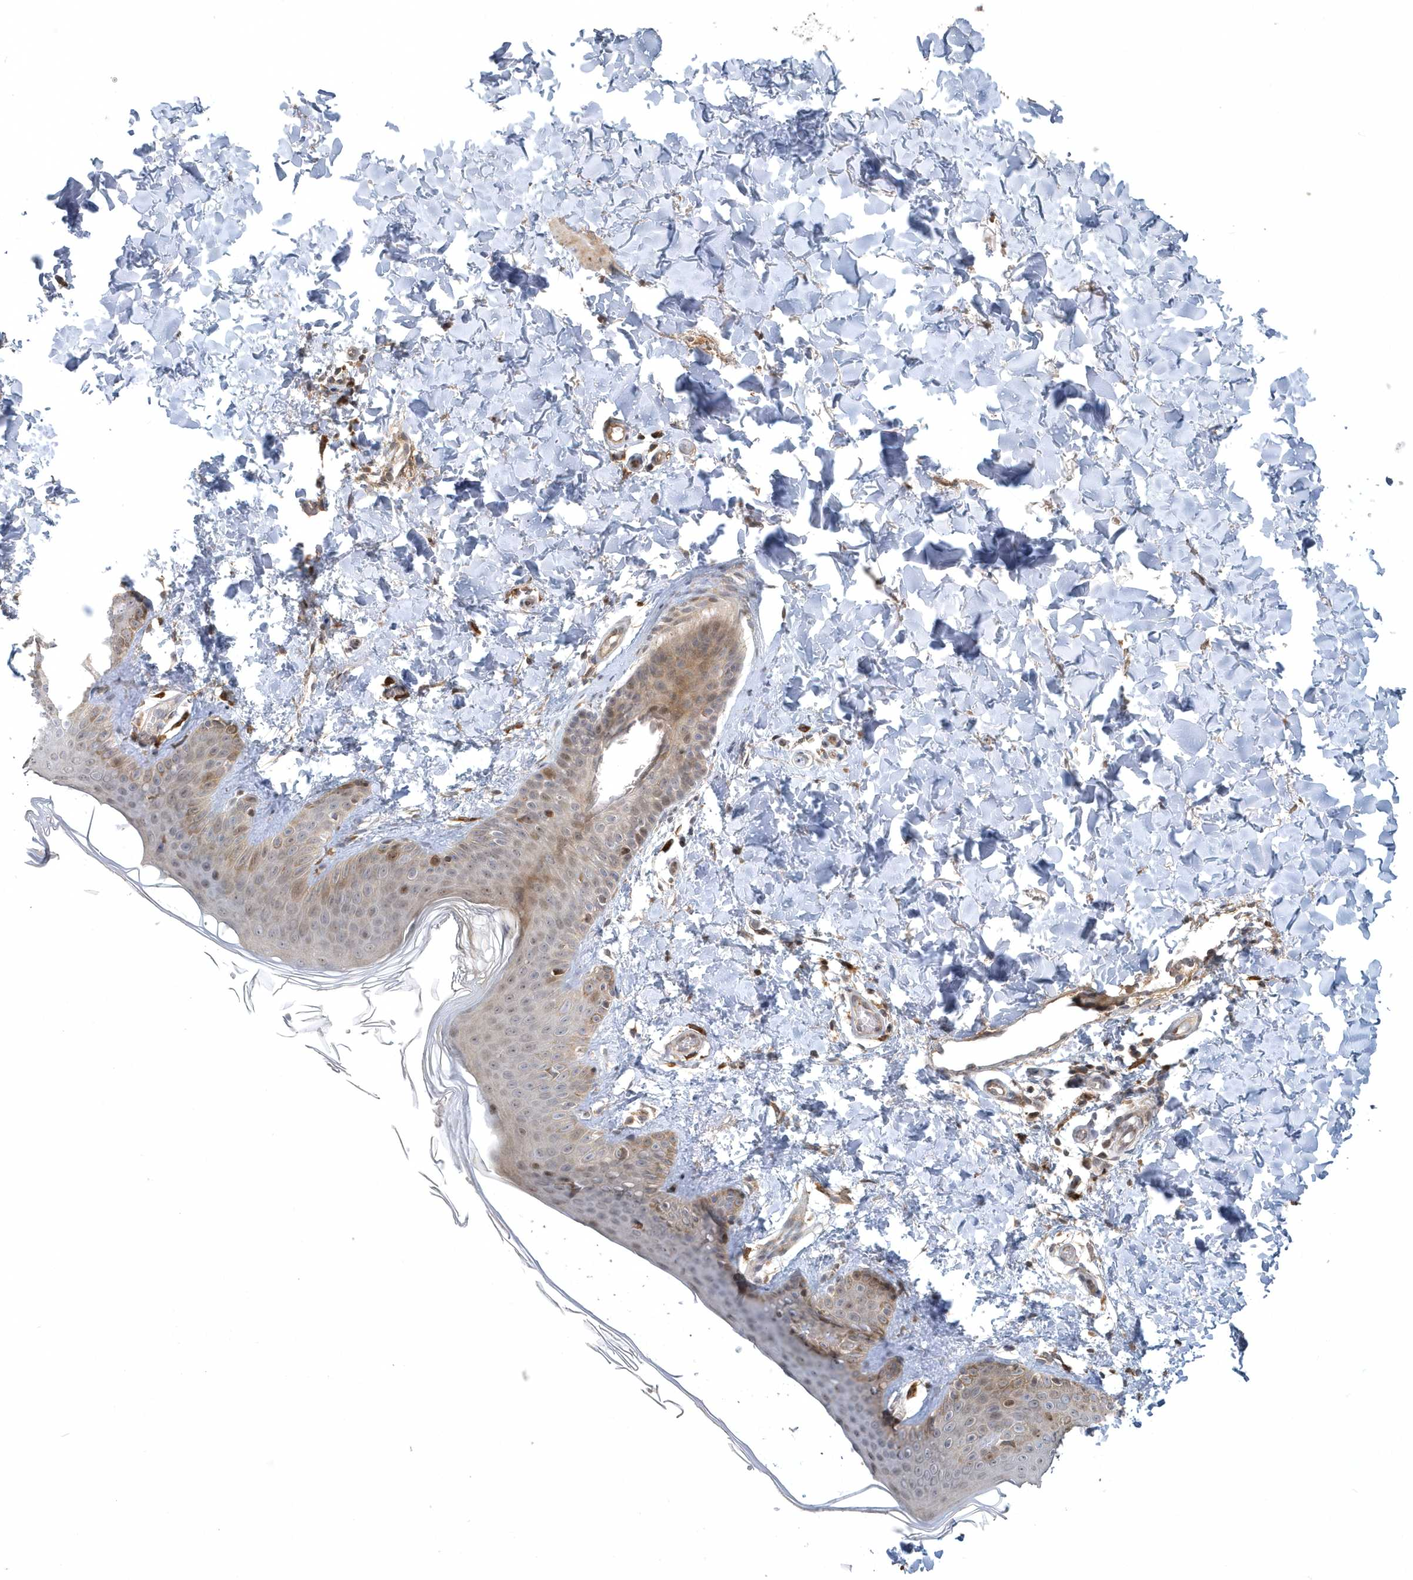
{"staining": {"intensity": "moderate", "quantity": ">75%", "location": "cytoplasmic/membranous"}, "tissue": "skin", "cell_type": "Fibroblasts", "image_type": "normal", "snomed": [{"axis": "morphology", "description": "Normal tissue, NOS"}, {"axis": "topography", "description": "Skin"}], "caption": "Fibroblasts exhibit medium levels of moderate cytoplasmic/membranous staining in about >75% of cells in benign skin. (DAB (3,3'-diaminobenzidine) = brown stain, brightfield microscopy at high magnification).", "gene": "TRAIP", "patient": {"sex": "male", "age": 36}}